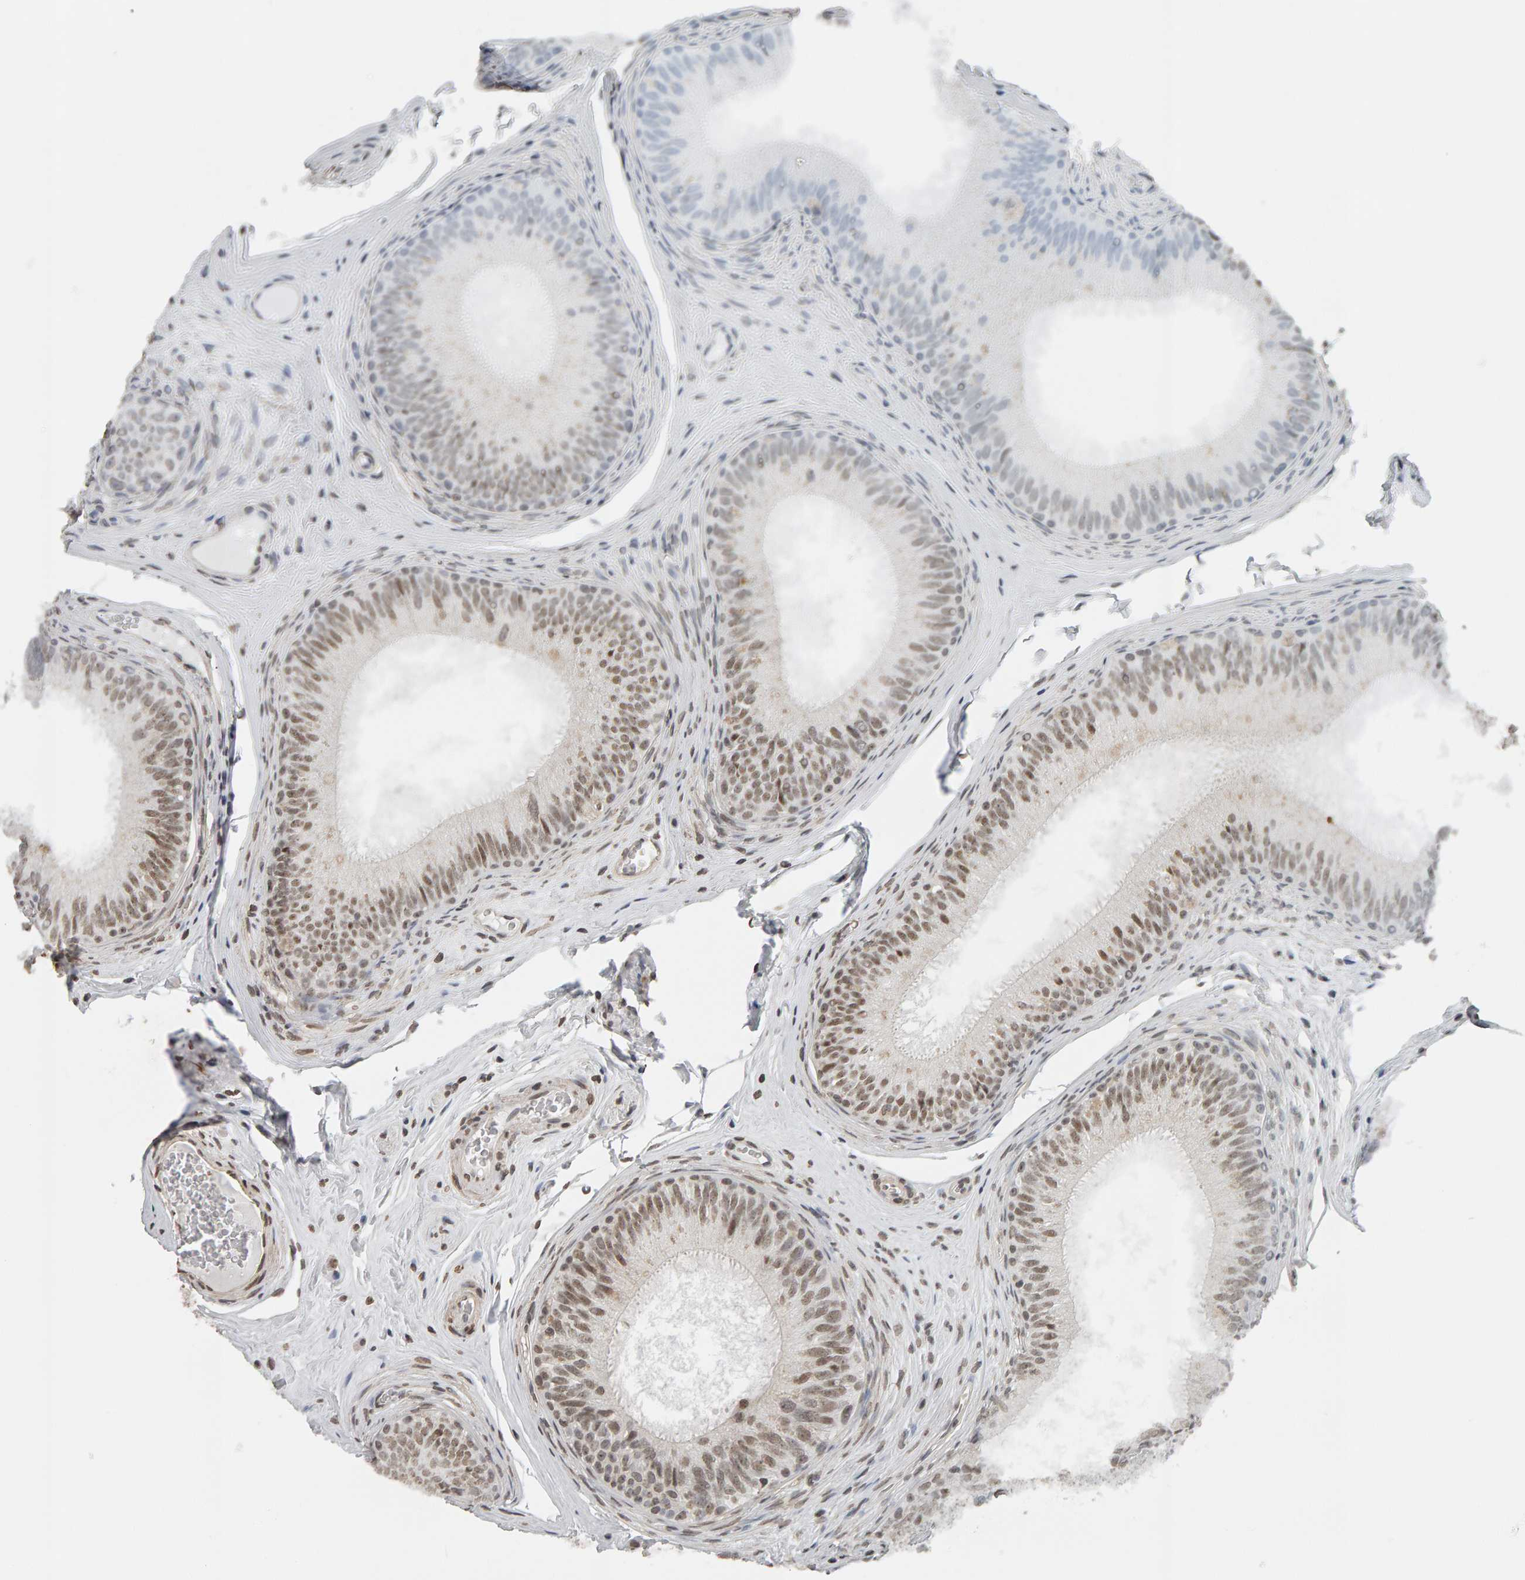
{"staining": {"intensity": "moderate", "quantity": "25%-75%", "location": "nuclear"}, "tissue": "epididymis", "cell_type": "Glandular cells", "image_type": "normal", "snomed": [{"axis": "morphology", "description": "Normal tissue, NOS"}, {"axis": "topography", "description": "Epididymis"}], "caption": "Normal epididymis exhibits moderate nuclear expression in about 25%-75% of glandular cells Using DAB (brown) and hematoxylin (blue) stains, captured at high magnification using brightfield microscopy..", "gene": "AFF4", "patient": {"sex": "male", "age": 32}}